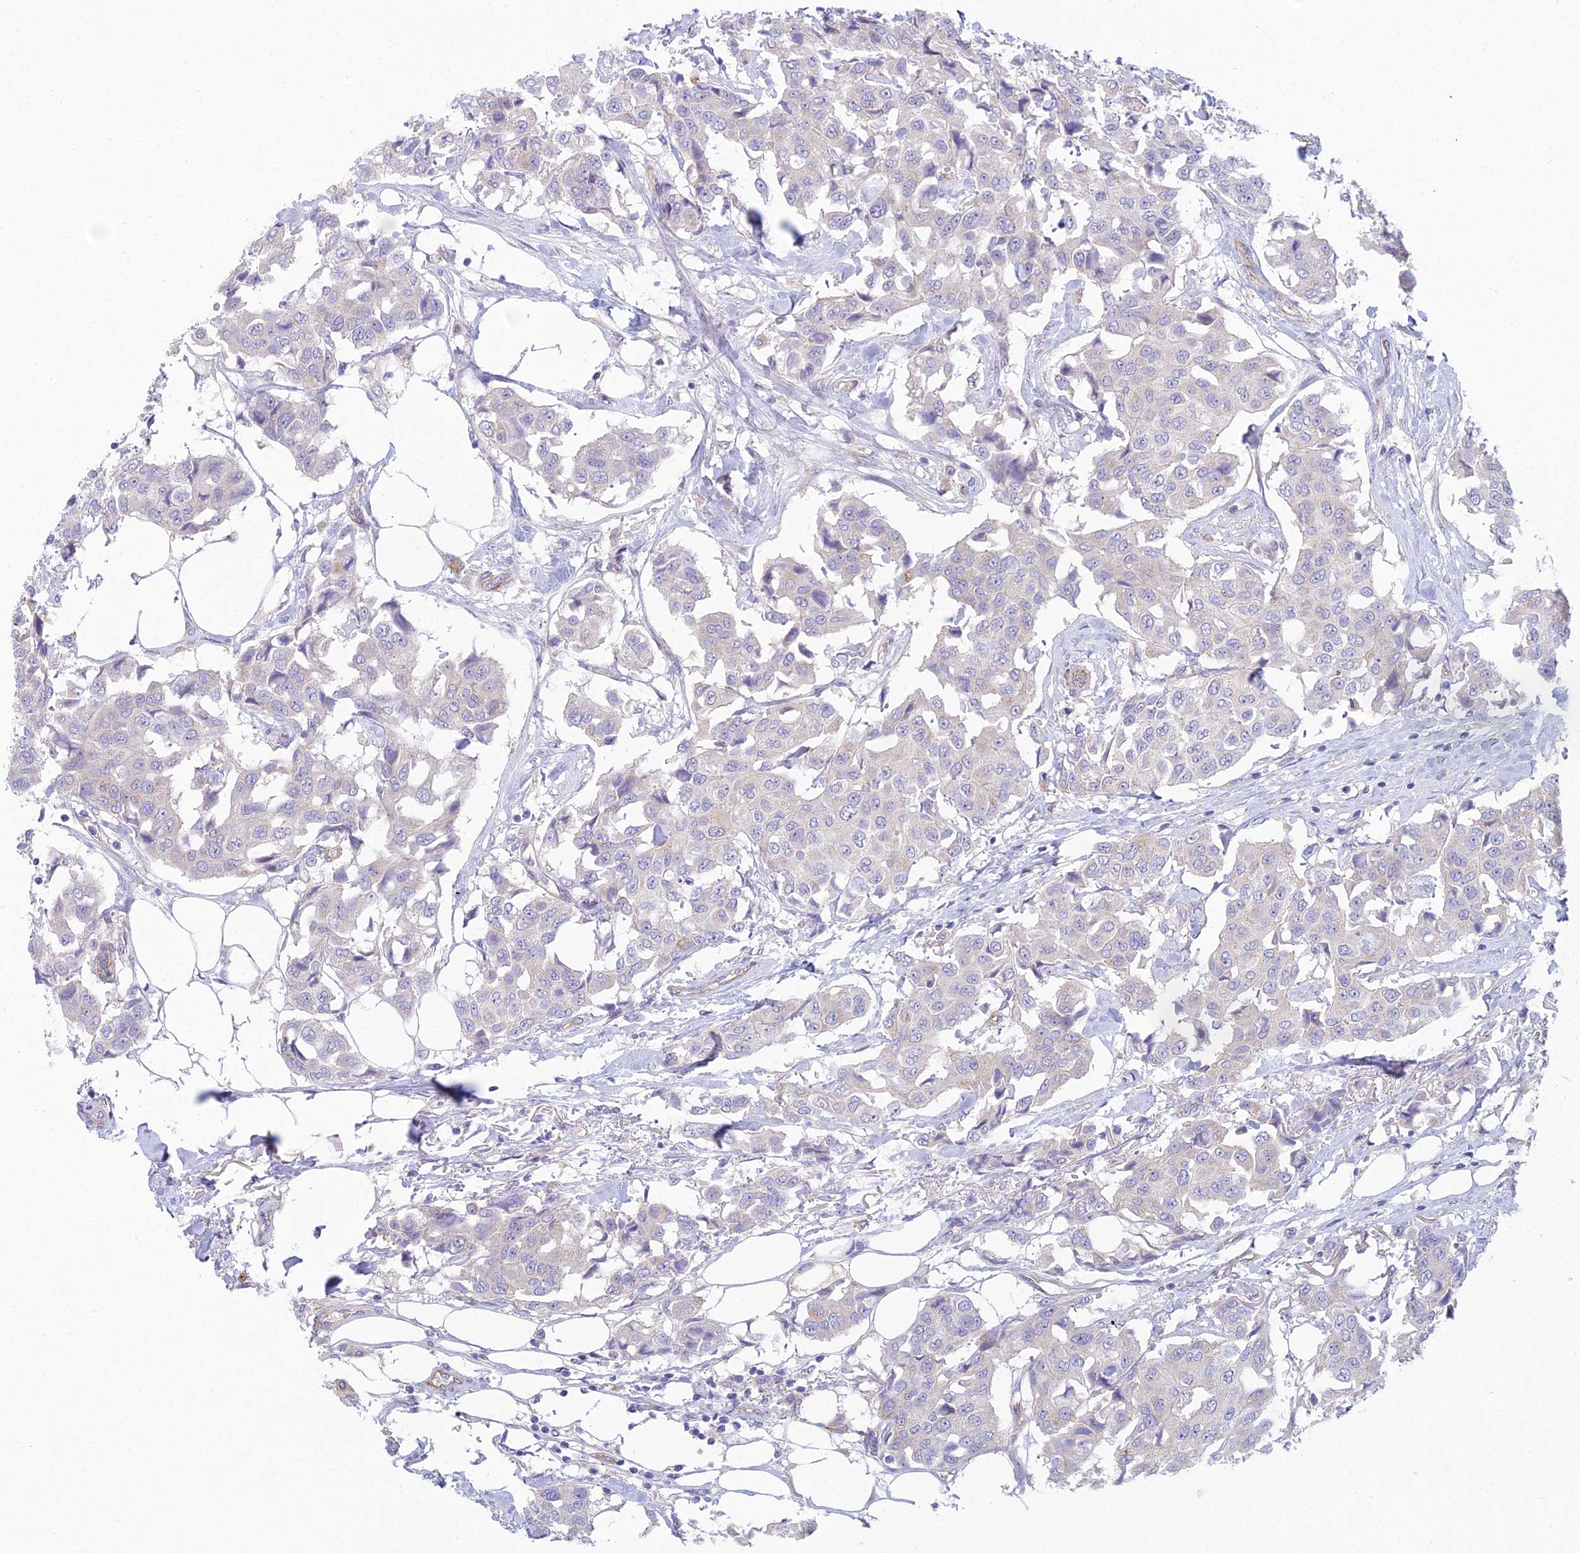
{"staining": {"intensity": "negative", "quantity": "none", "location": "none"}, "tissue": "breast cancer", "cell_type": "Tumor cells", "image_type": "cancer", "snomed": [{"axis": "morphology", "description": "Duct carcinoma"}, {"axis": "topography", "description": "Breast"}], "caption": "This is a micrograph of immunohistochemistry staining of breast invasive ductal carcinoma, which shows no staining in tumor cells.", "gene": "ZNF564", "patient": {"sex": "female", "age": 80}}